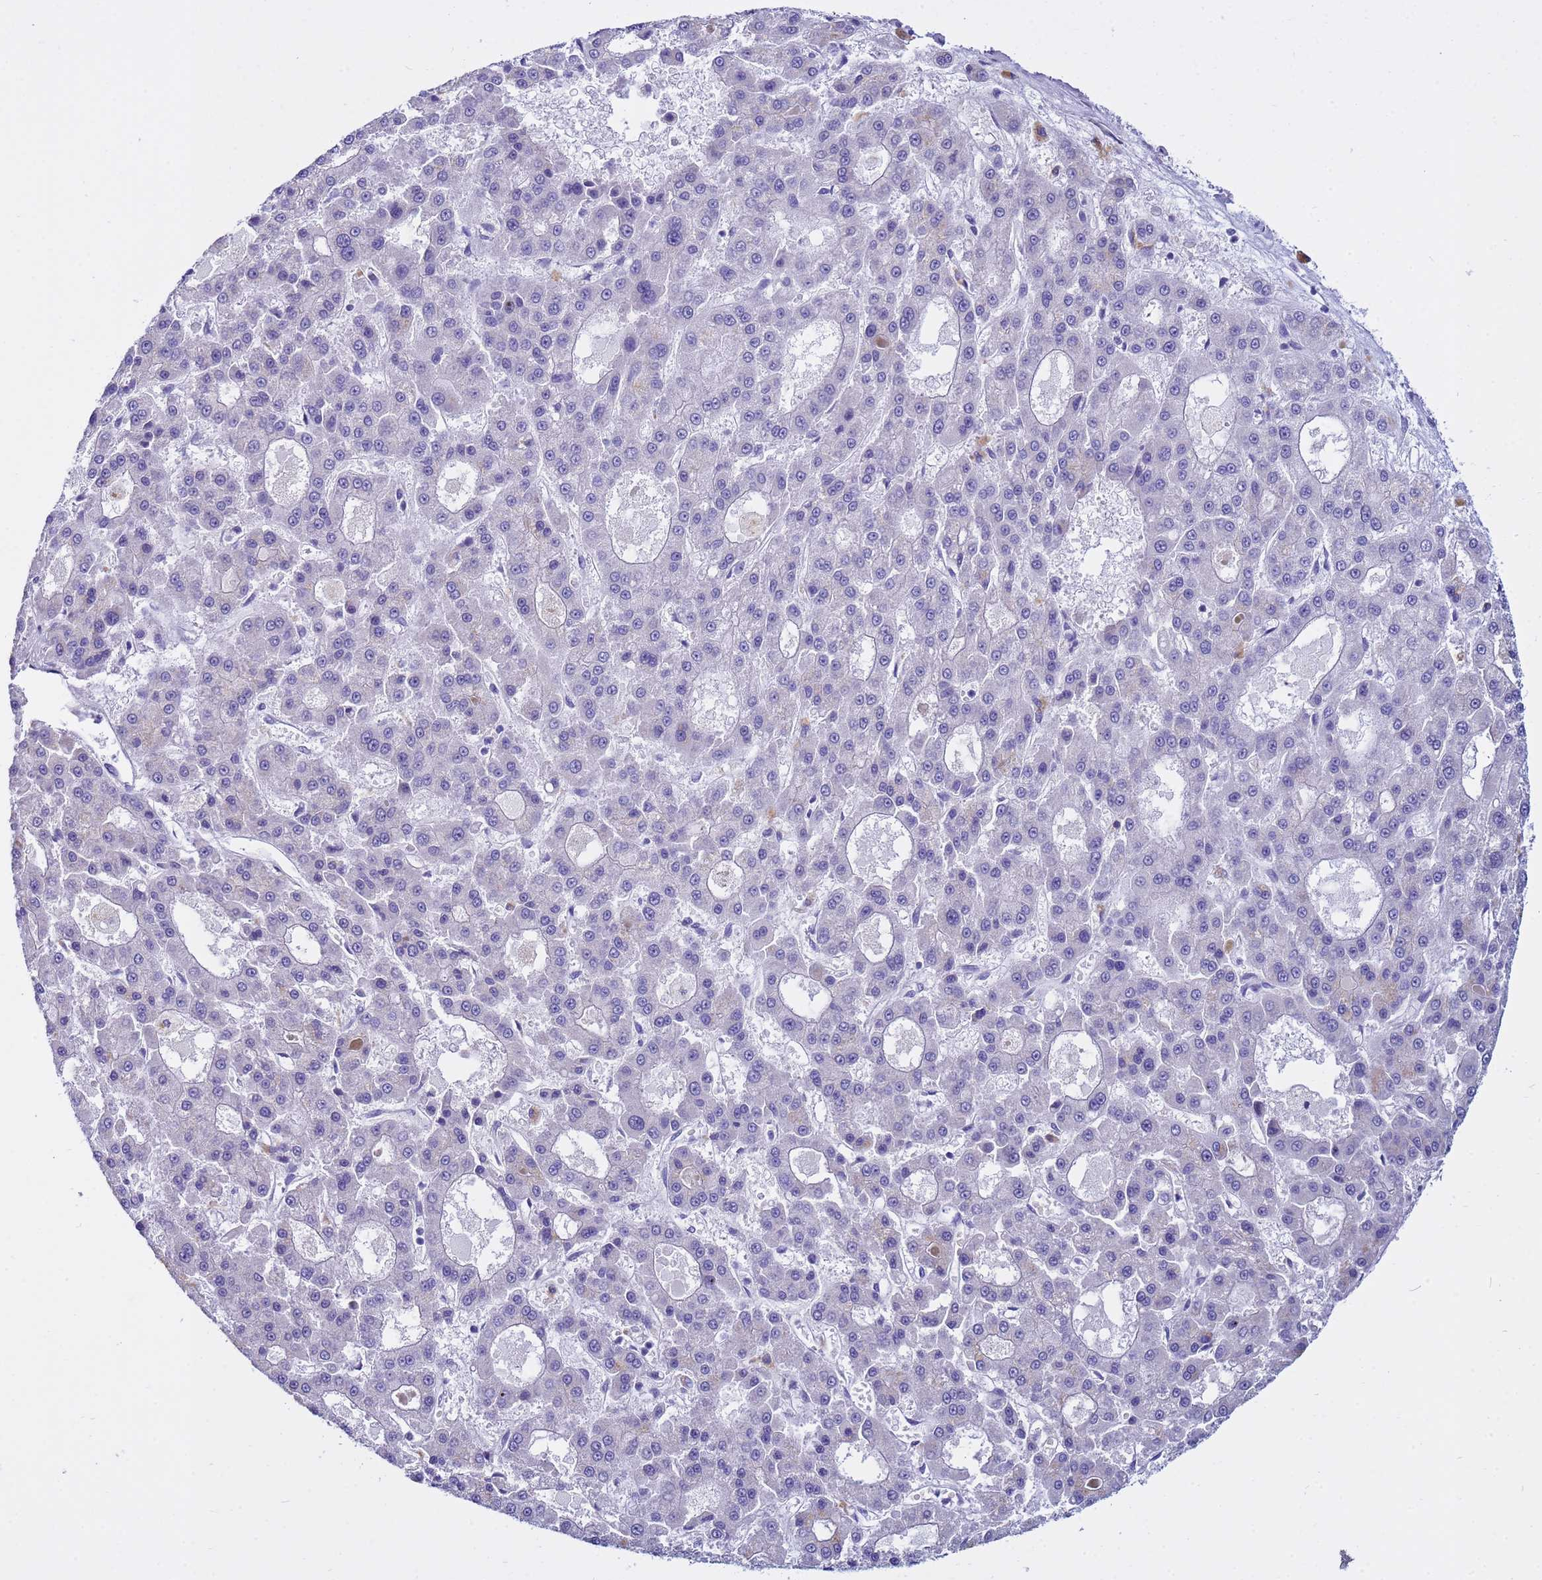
{"staining": {"intensity": "negative", "quantity": "none", "location": "none"}, "tissue": "liver cancer", "cell_type": "Tumor cells", "image_type": "cancer", "snomed": [{"axis": "morphology", "description": "Carcinoma, Hepatocellular, NOS"}, {"axis": "topography", "description": "Liver"}], "caption": "This is an immunohistochemistry (IHC) histopathology image of liver hepatocellular carcinoma. There is no expression in tumor cells.", "gene": "IGSF11", "patient": {"sex": "male", "age": 70}}